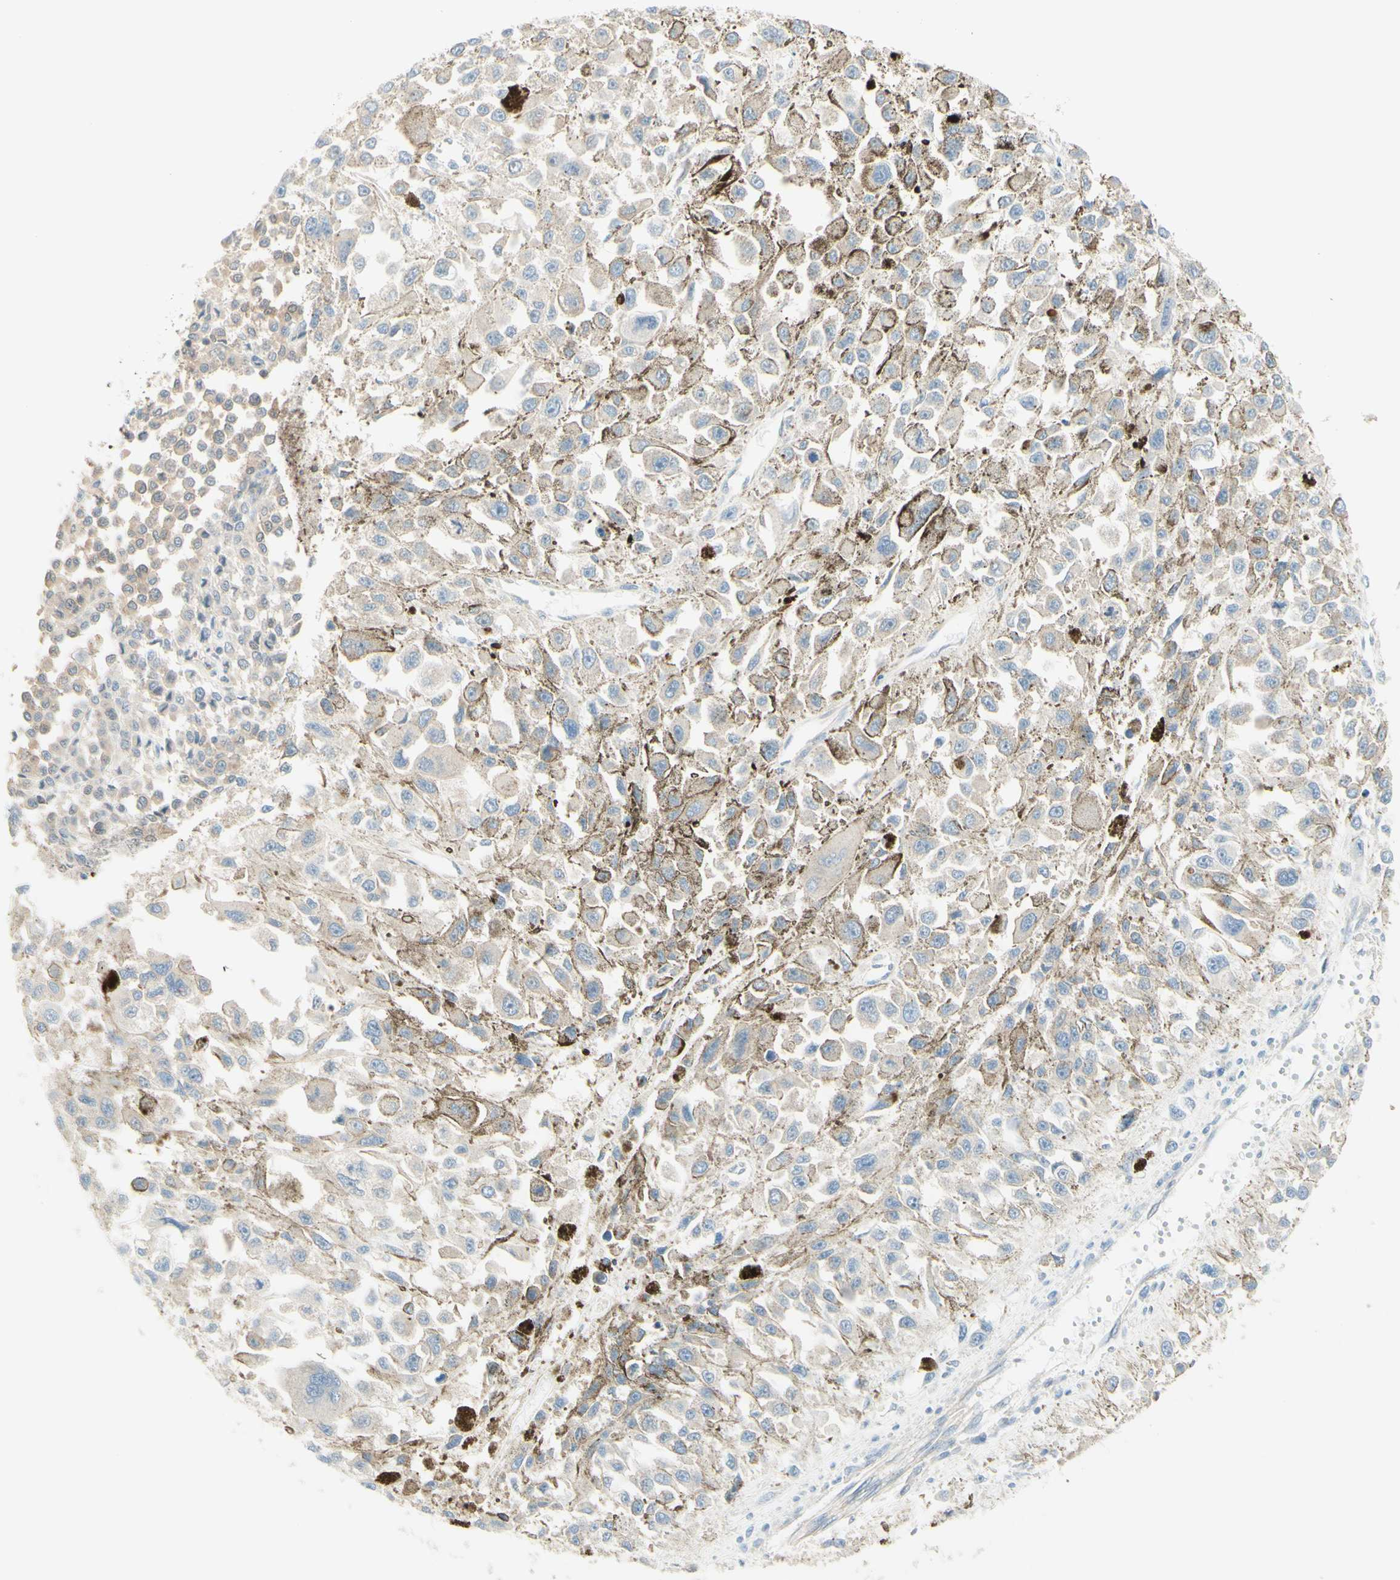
{"staining": {"intensity": "negative", "quantity": "none", "location": "none"}, "tissue": "melanoma", "cell_type": "Tumor cells", "image_type": "cancer", "snomed": [{"axis": "morphology", "description": "Malignant melanoma, Metastatic site"}, {"axis": "topography", "description": "Lymph node"}], "caption": "Immunohistochemistry of human malignant melanoma (metastatic site) demonstrates no expression in tumor cells.", "gene": "MTM1", "patient": {"sex": "male", "age": 59}}